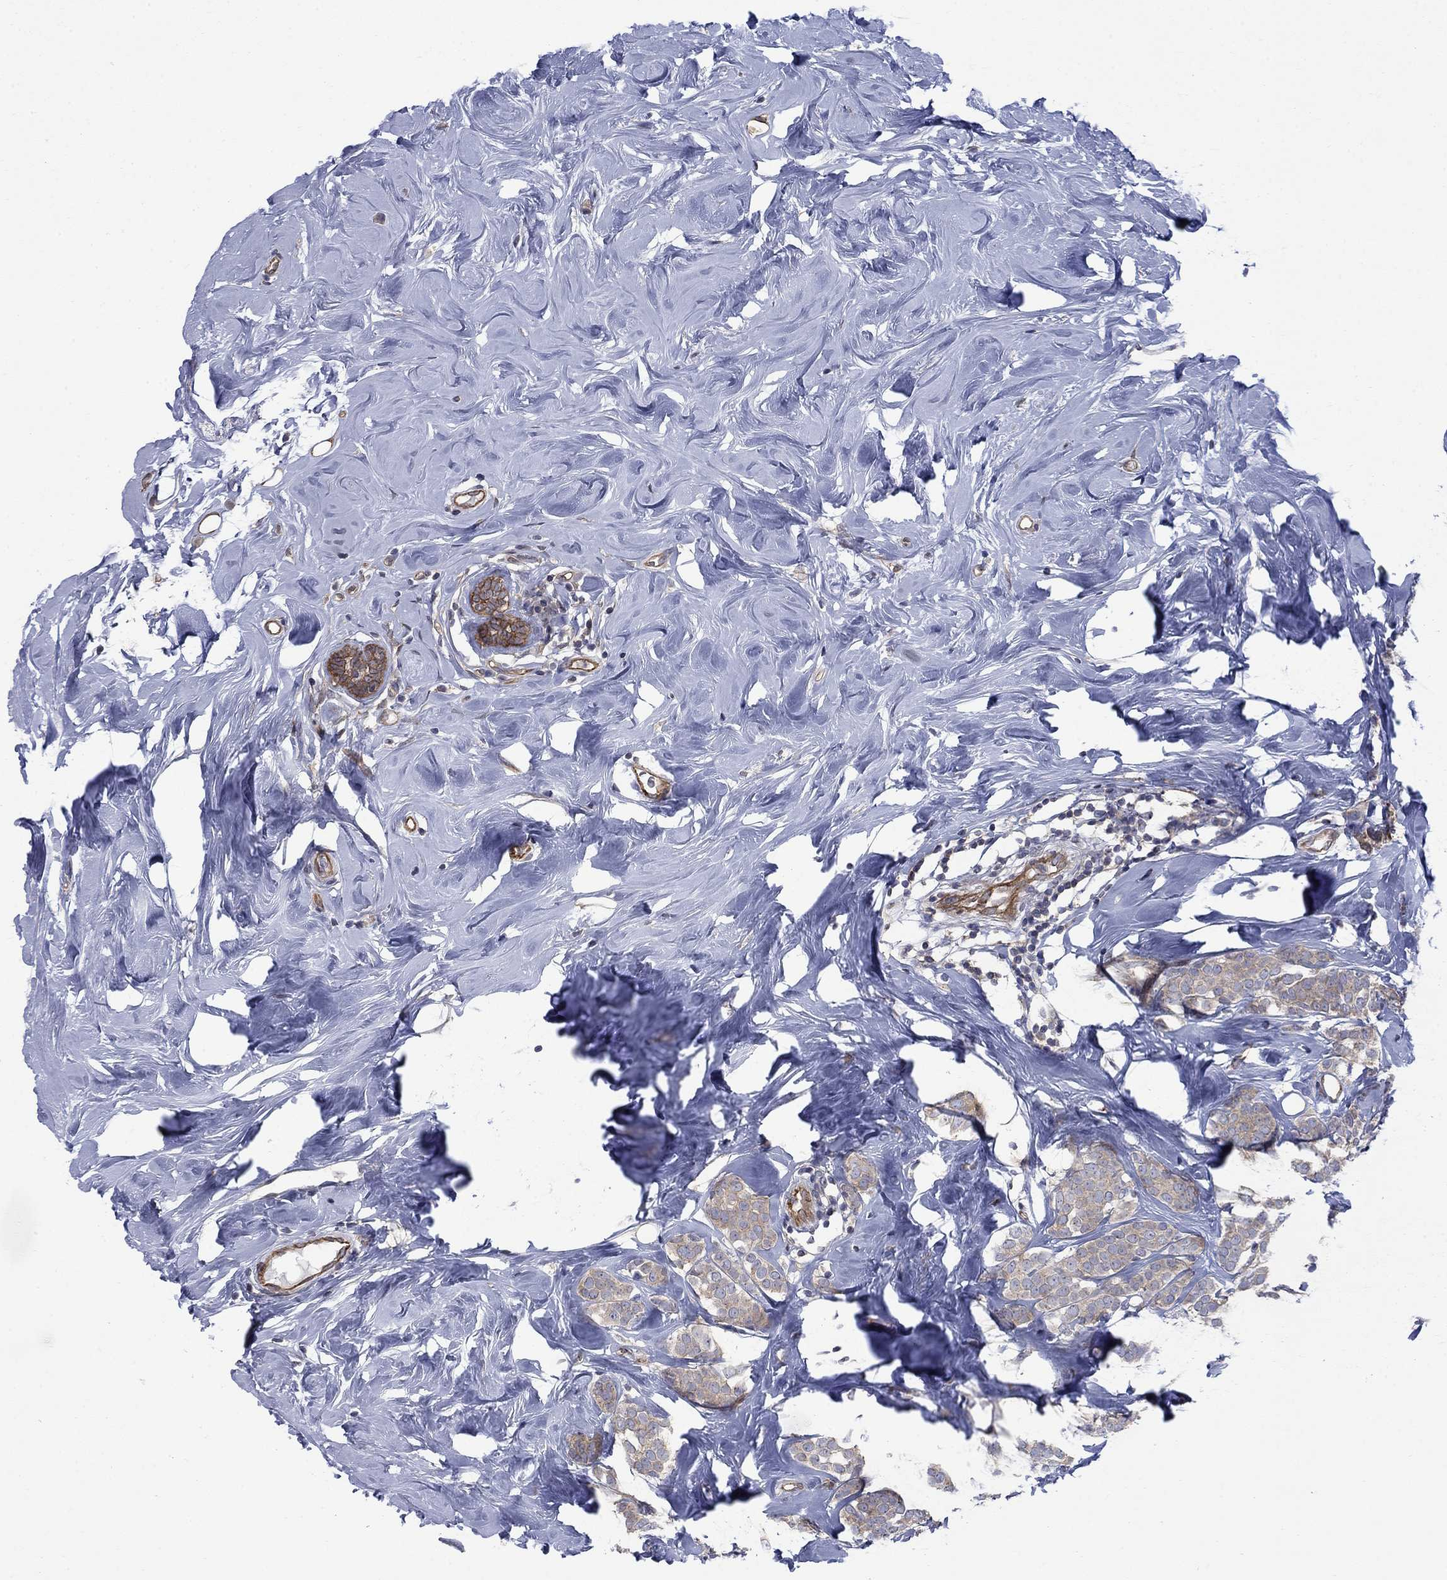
{"staining": {"intensity": "weak", "quantity": ">75%", "location": "cytoplasmic/membranous"}, "tissue": "breast cancer", "cell_type": "Tumor cells", "image_type": "cancer", "snomed": [{"axis": "morphology", "description": "Lobular carcinoma"}, {"axis": "topography", "description": "Breast"}], "caption": "This is a micrograph of IHC staining of breast cancer (lobular carcinoma), which shows weak positivity in the cytoplasmic/membranous of tumor cells.", "gene": "PDZD2", "patient": {"sex": "female", "age": 49}}